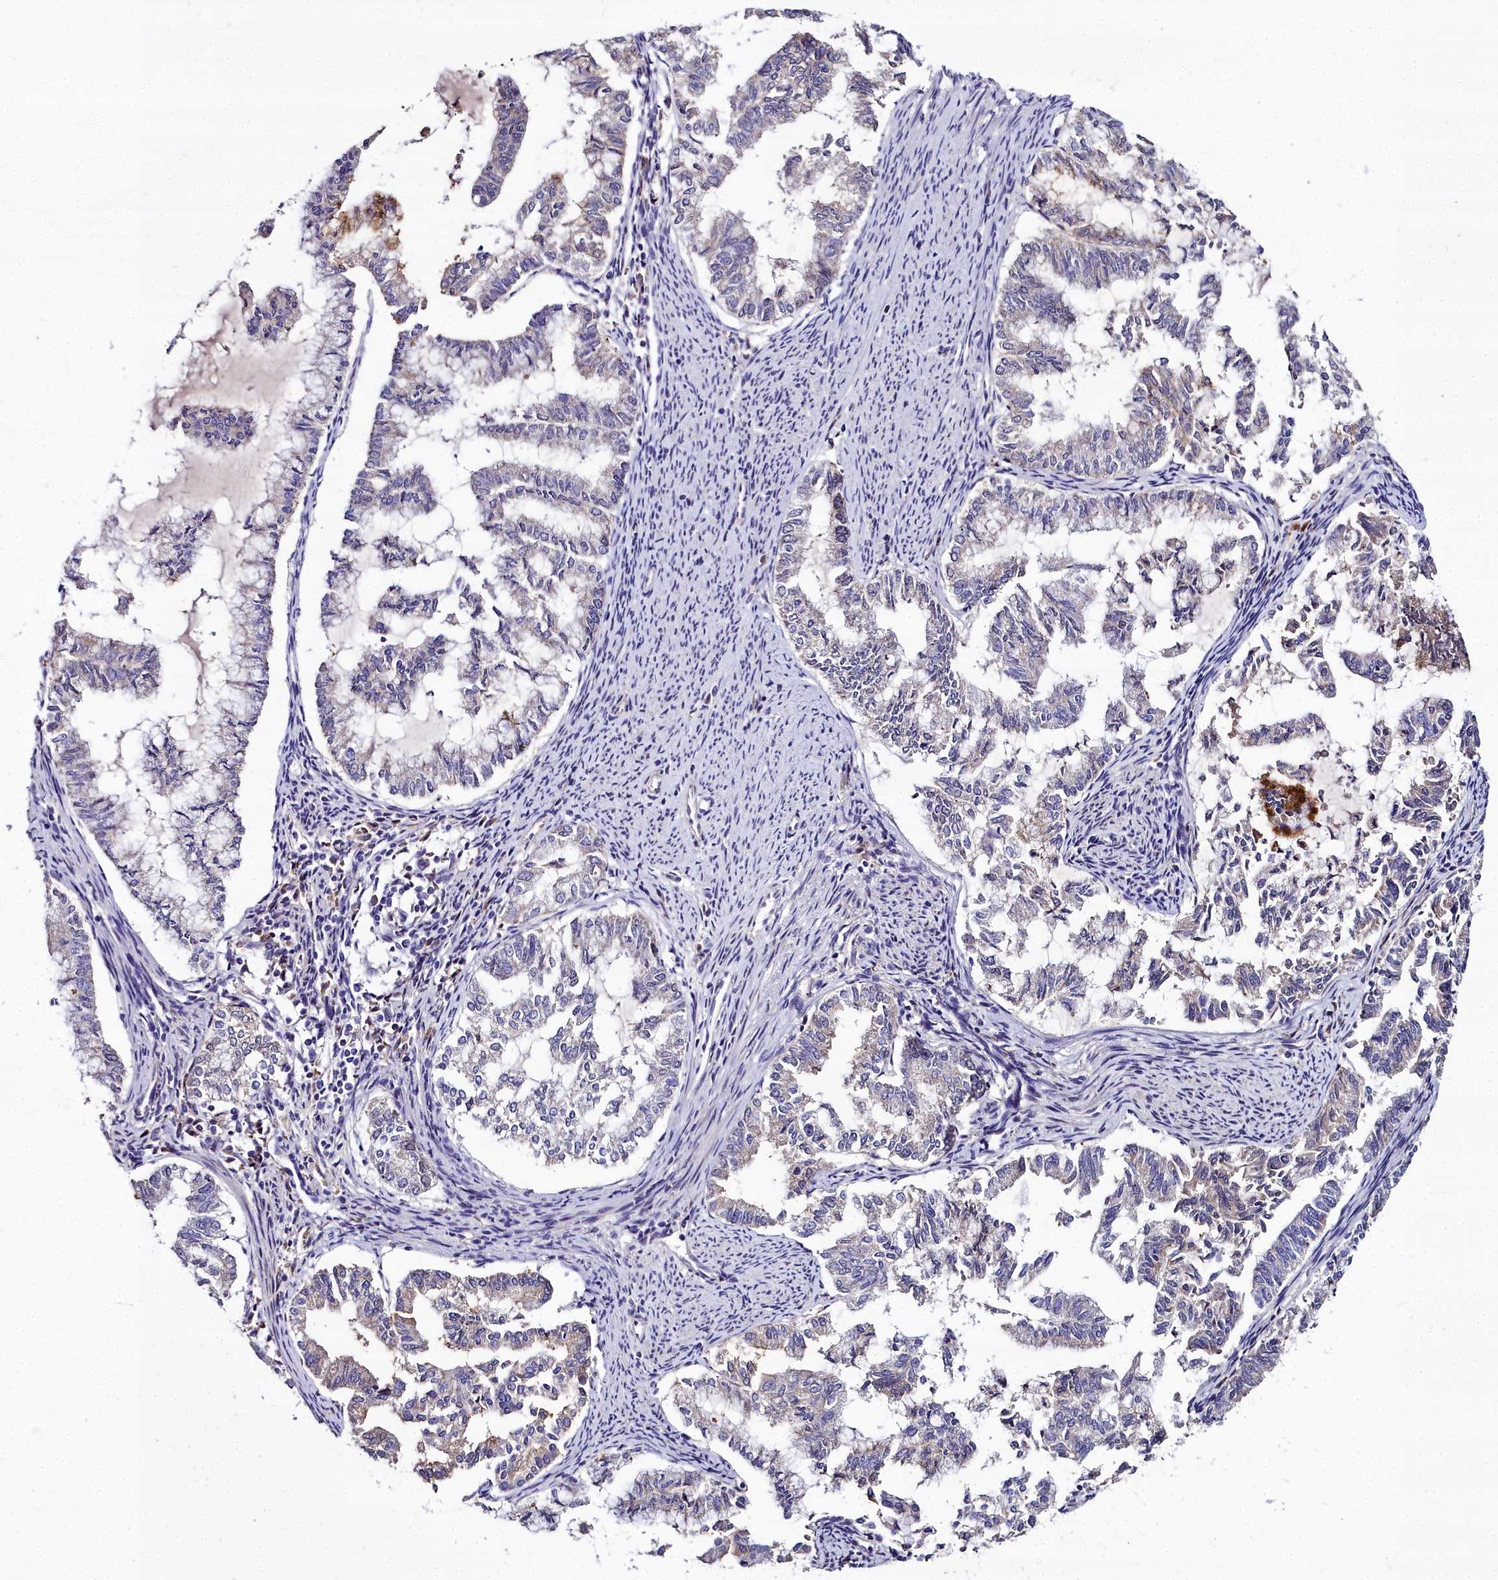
{"staining": {"intensity": "strong", "quantity": "<25%", "location": "cytoplasmic/membranous"}, "tissue": "endometrial cancer", "cell_type": "Tumor cells", "image_type": "cancer", "snomed": [{"axis": "morphology", "description": "Adenocarcinoma, NOS"}, {"axis": "topography", "description": "Endometrium"}], "caption": "Immunohistochemistry (IHC) staining of adenocarcinoma (endometrial), which reveals medium levels of strong cytoplasmic/membranous expression in approximately <25% of tumor cells indicating strong cytoplasmic/membranous protein staining. The staining was performed using DAB (brown) for protein detection and nuclei were counterstained in hematoxylin (blue).", "gene": "NT5M", "patient": {"sex": "female", "age": 79}}